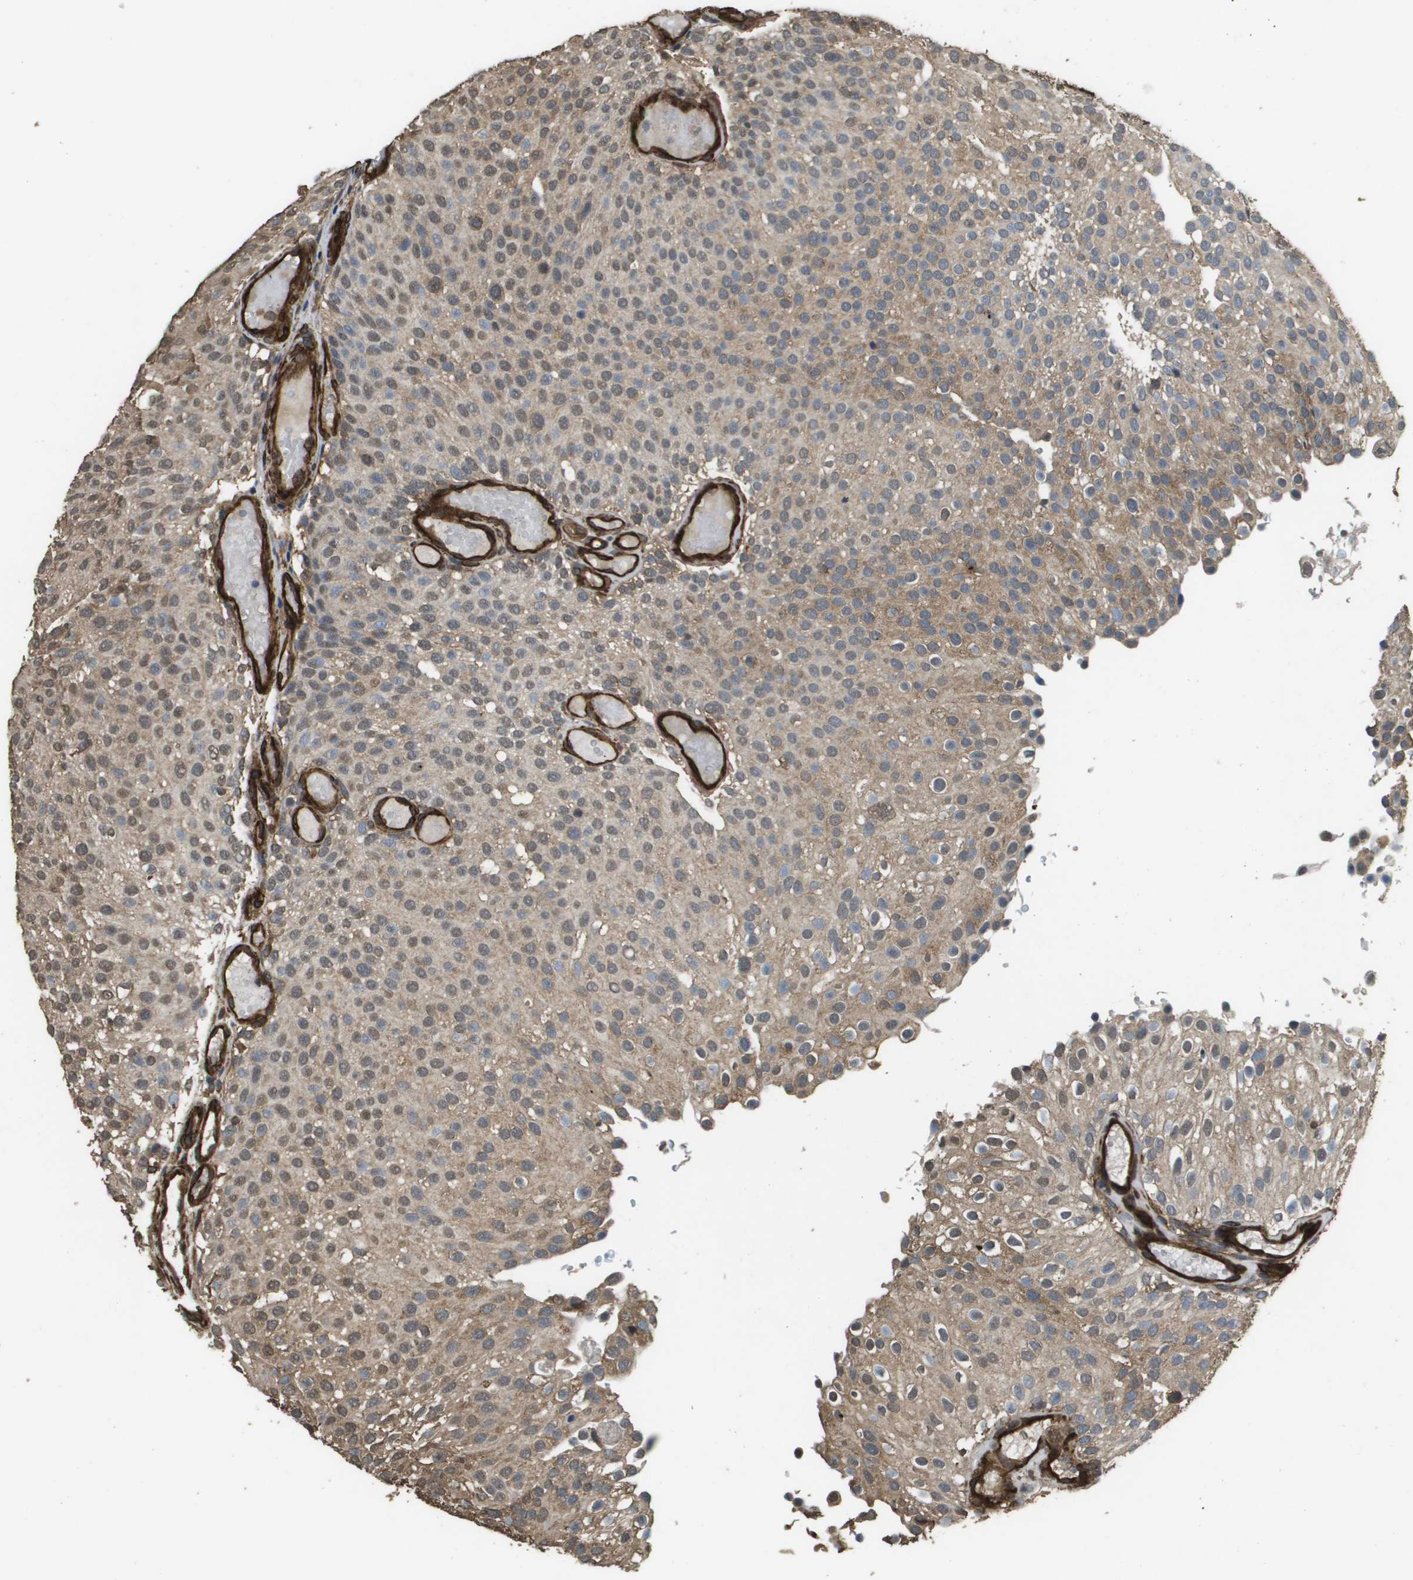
{"staining": {"intensity": "weak", "quantity": "25%-75%", "location": "cytoplasmic/membranous,nuclear"}, "tissue": "urothelial cancer", "cell_type": "Tumor cells", "image_type": "cancer", "snomed": [{"axis": "morphology", "description": "Urothelial carcinoma, Low grade"}, {"axis": "topography", "description": "Urinary bladder"}], "caption": "Protein analysis of urothelial cancer tissue demonstrates weak cytoplasmic/membranous and nuclear expression in approximately 25%-75% of tumor cells.", "gene": "AAMP", "patient": {"sex": "male", "age": 78}}